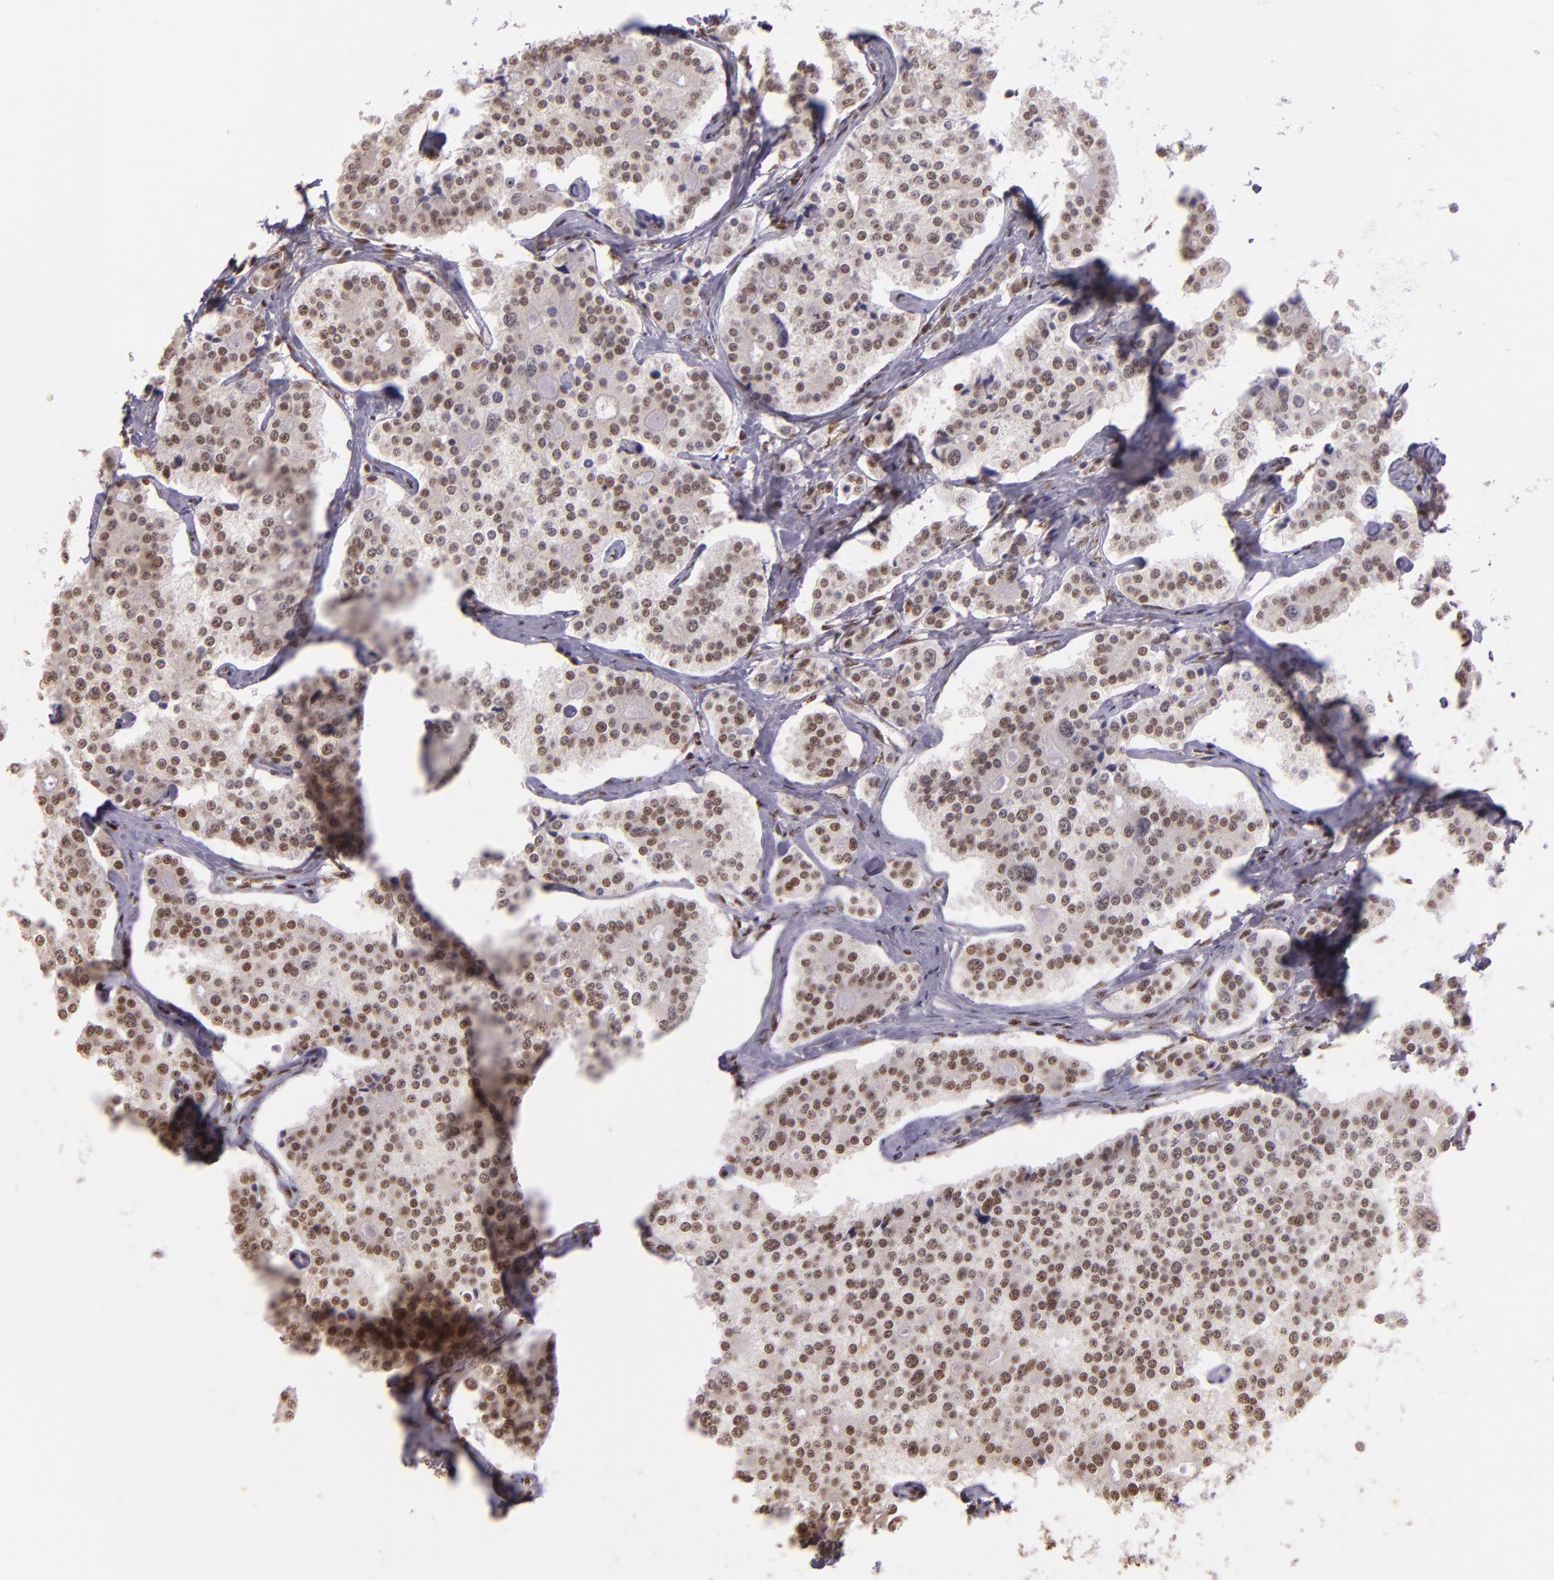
{"staining": {"intensity": "moderate", "quantity": ">75%", "location": "nuclear"}, "tissue": "carcinoid", "cell_type": "Tumor cells", "image_type": "cancer", "snomed": [{"axis": "morphology", "description": "Carcinoid, malignant, NOS"}, {"axis": "topography", "description": "Small intestine"}], "caption": "DAB immunohistochemical staining of malignant carcinoid displays moderate nuclear protein positivity in approximately >75% of tumor cells.", "gene": "USF1", "patient": {"sex": "male", "age": 63}}